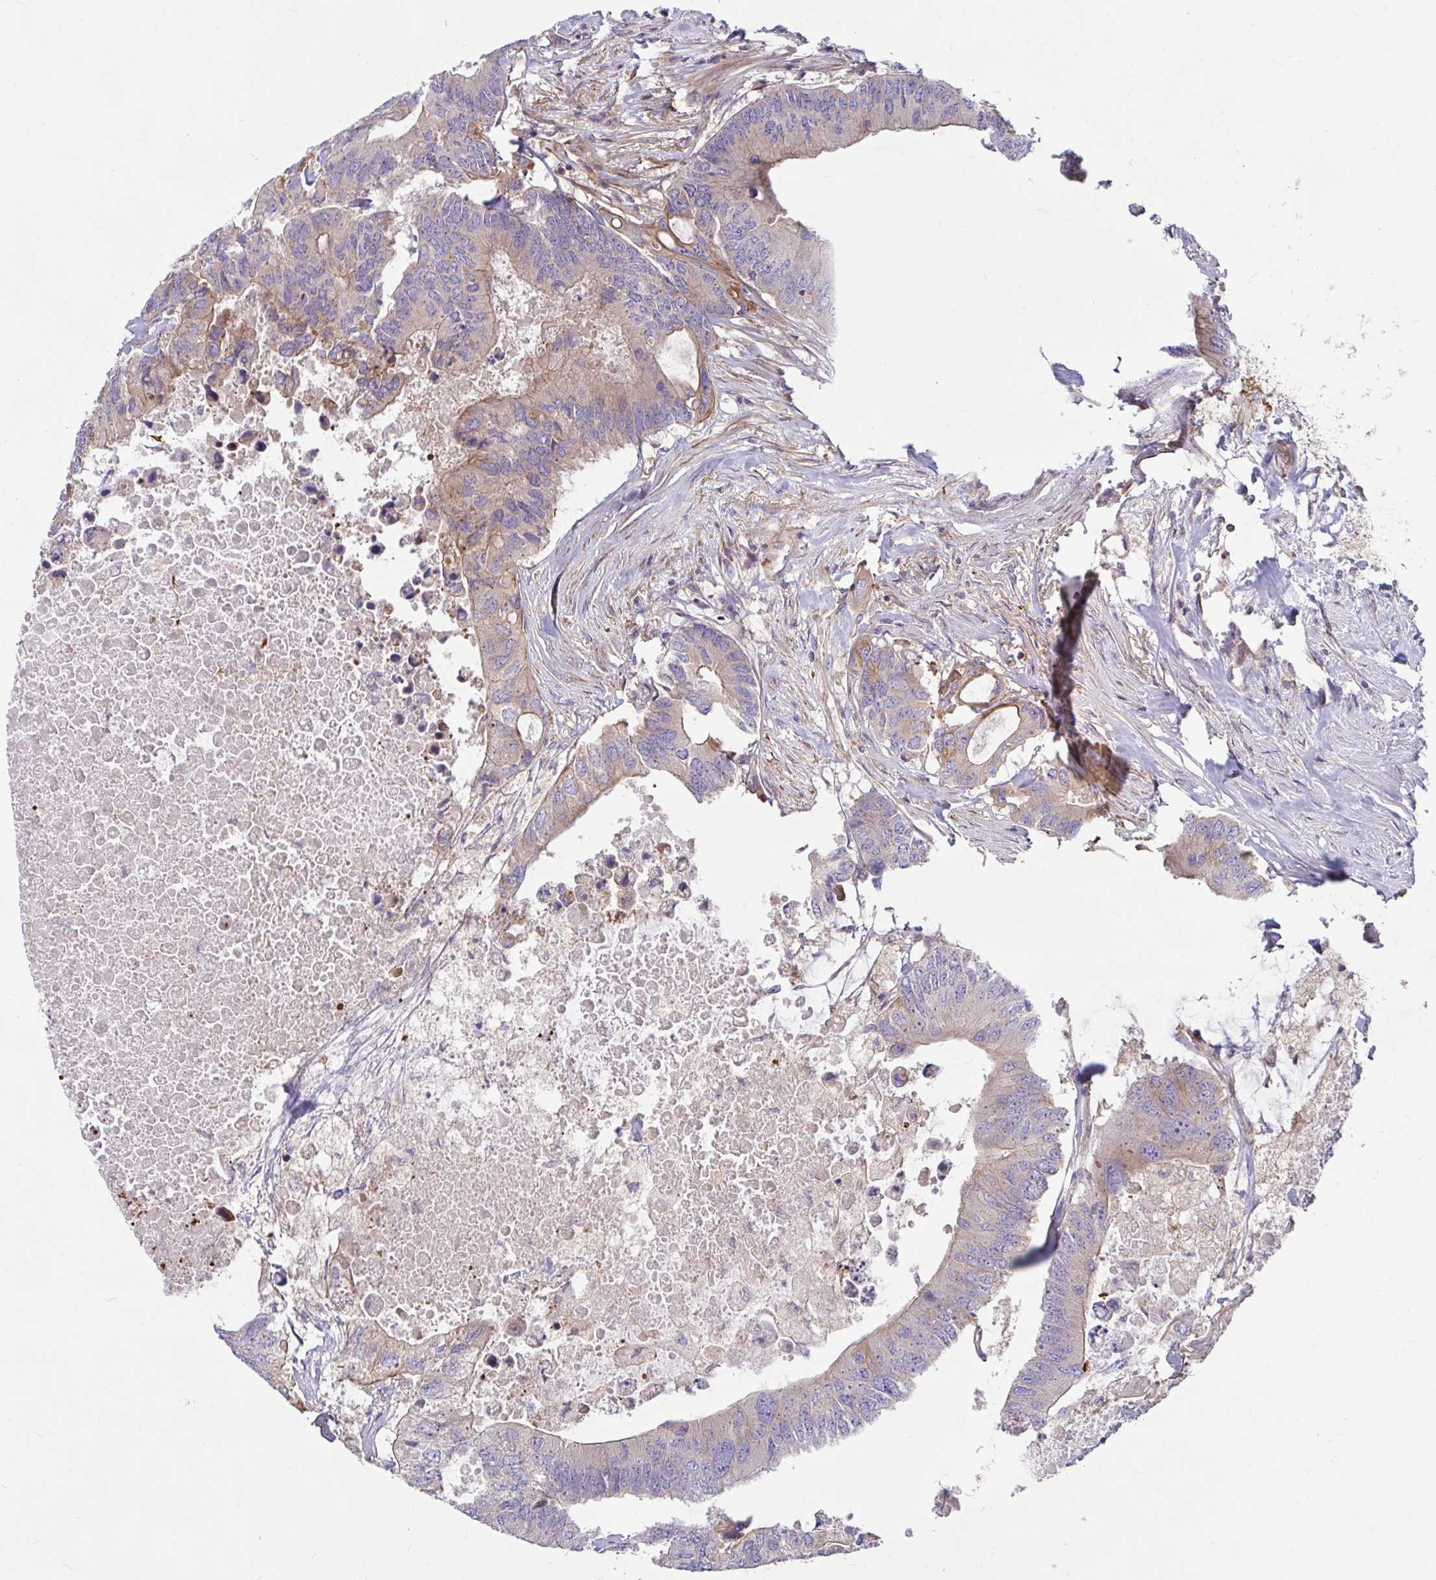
{"staining": {"intensity": "moderate", "quantity": "<25%", "location": "cytoplasmic/membranous"}, "tissue": "colorectal cancer", "cell_type": "Tumor cells", "image_type": "cancer", "snomed": [{"axis": "morphology", "description": "Adenocarcinoma, NOS"}, {"axis": "topography", "description": "Colon"}], "caption": "Immunohistochemical staining of human colorectal adenocarcinoma reveals low levels of moderate cytoplasmic/membranous staining in approximately <25% of tumor cells. The protein of interest is stained brown, and the nuclei are stained in blue (DAB IHC with brightfield microscopy, high magnification).", "gene": "TANK", "patient": {"sex": "male", "age": 71}}